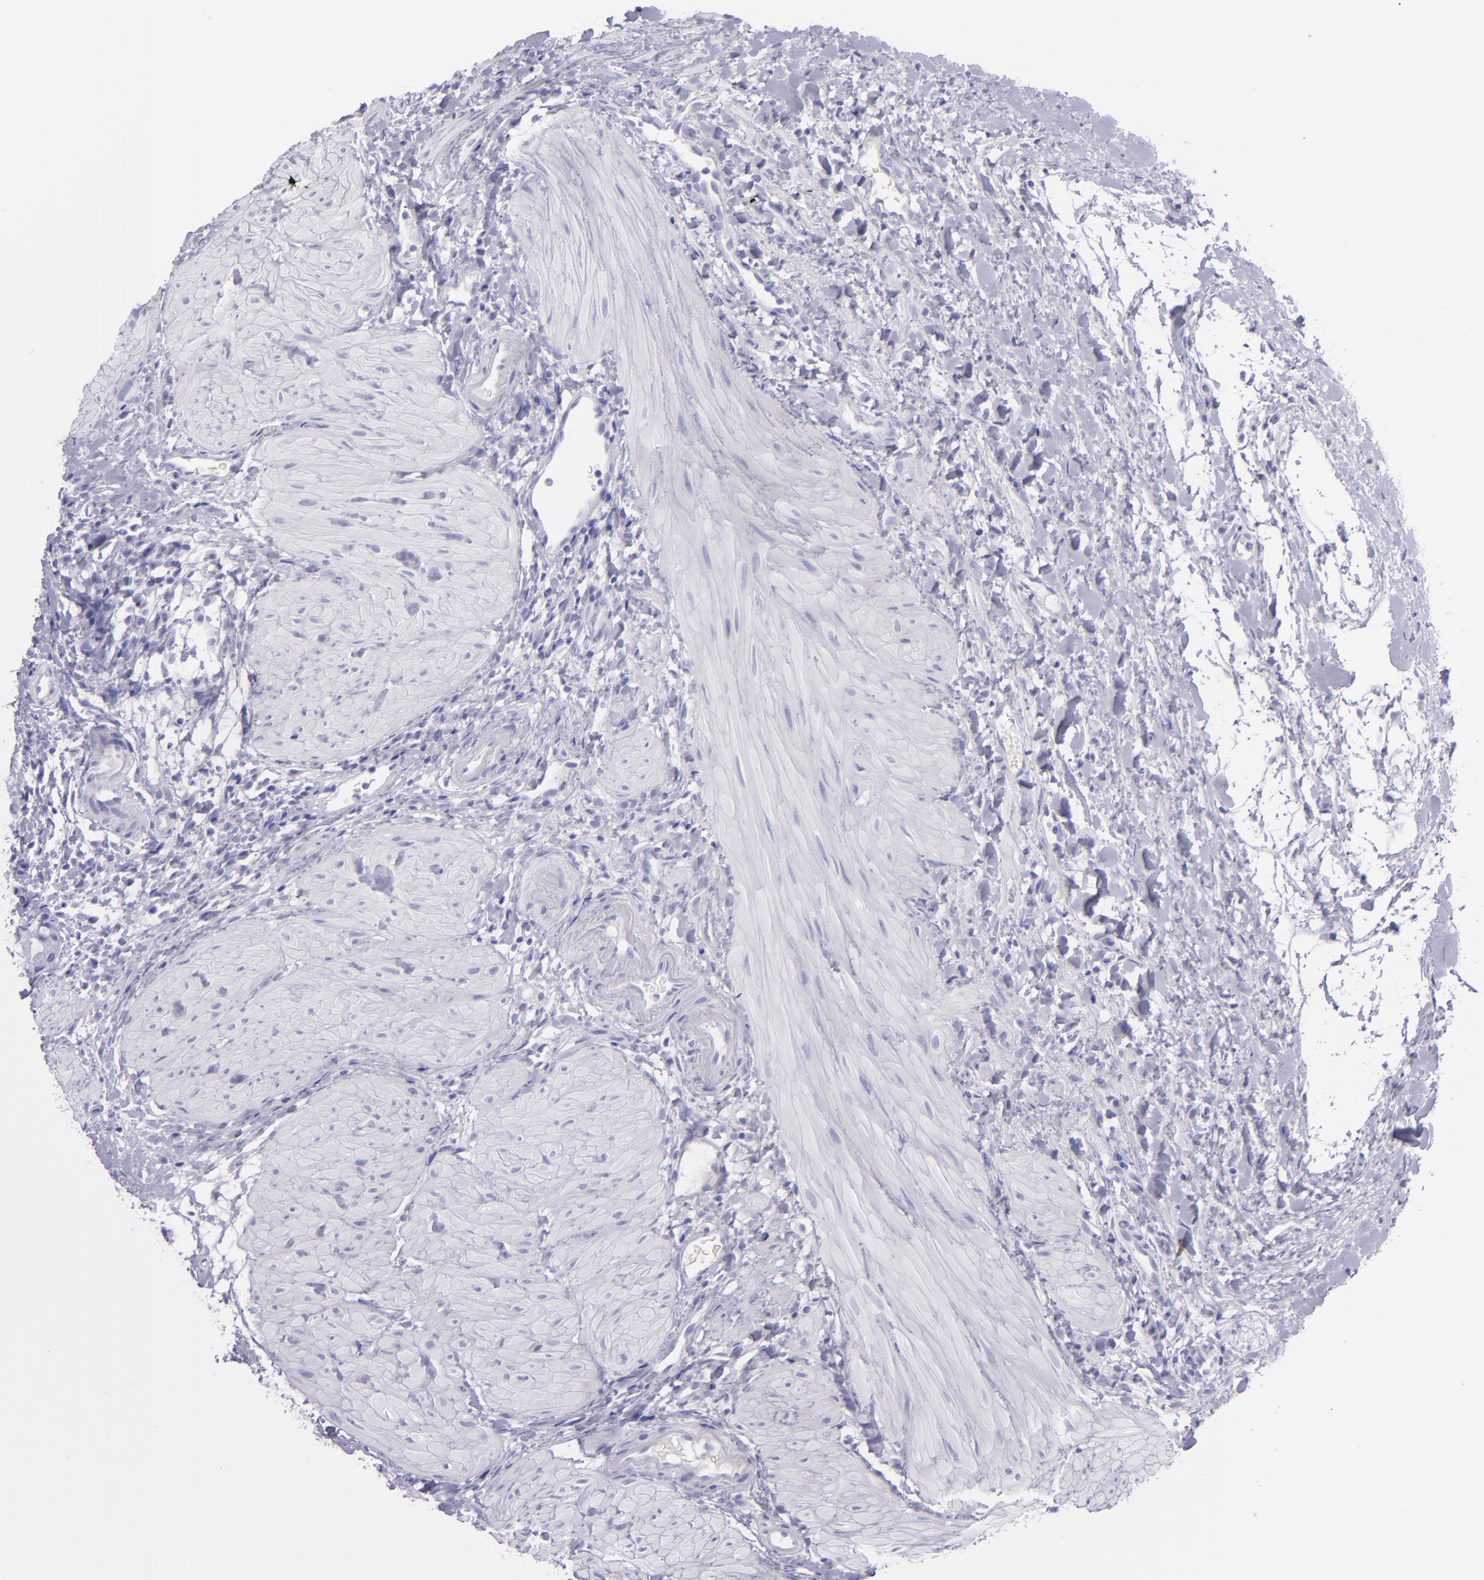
{"staining": {"intensity": "negative", "quantity": "none", "location": "none"}, "tissue": "gallbladder", "cell_type": "Glandular cells", "image_type": "normal", "snomed": [{"axis": "morphology", "description": "Normal tissue, NOS"}, {"axis": "morphology", "description": "Inflammation, NOS"}, {"axis": "topography", "description": "Gallbladder"}], "caption": "The photomicrograph displays no staining of glandular cells in normal gallbladder.", "gene": "TNNT3", "patient": {"sex": "male", "age": 66}}